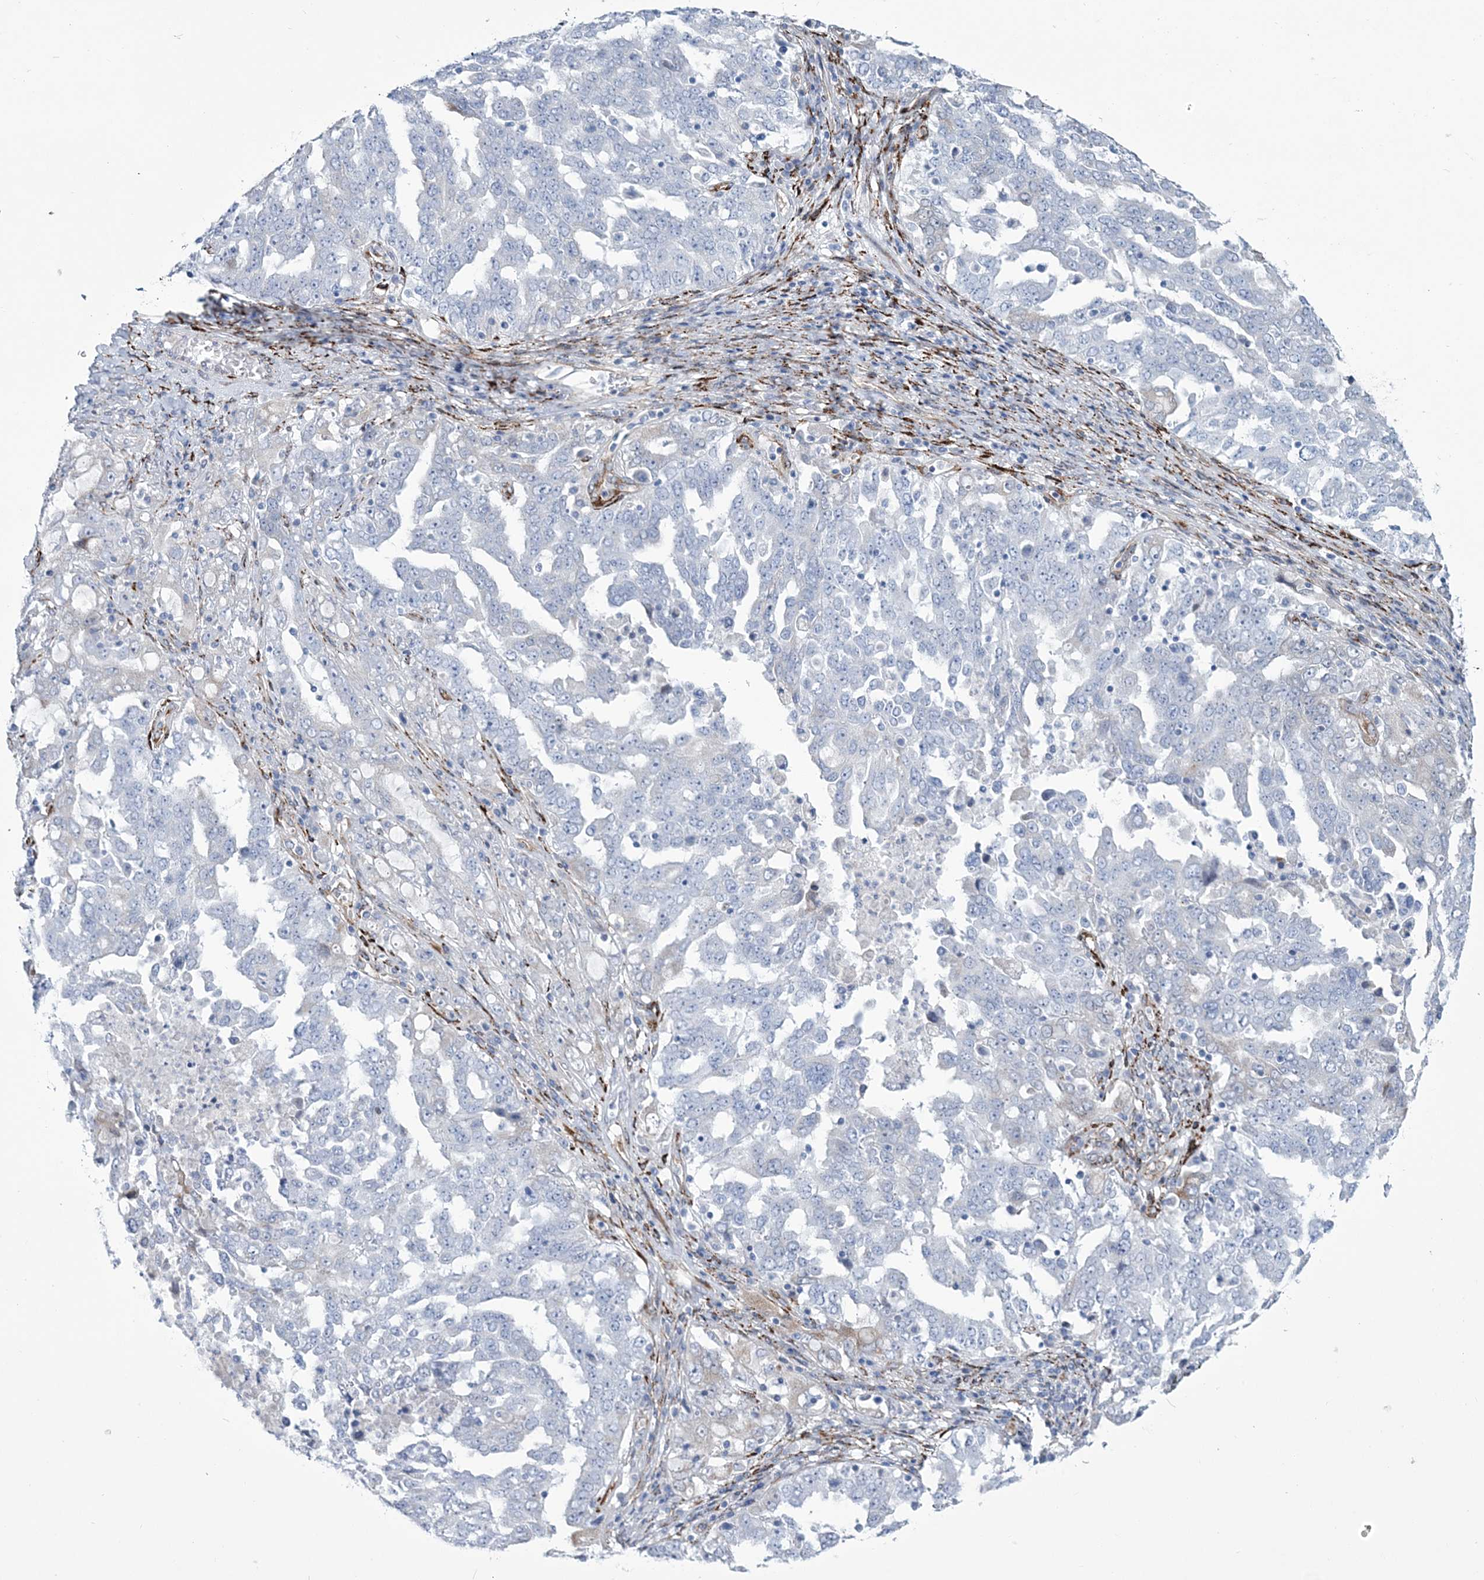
{"staining": {"intensity": "negative", "quantity": "none", "location": "none"}, "tissue": "ovarian cancer", "cell_type": "Tumor cells", "image_type": "cancer", "snomed": [{"axis": "morphology", "description": "Carcinoma, endometroid"}, {"axis": "topography", "description": "Ovary"}], "caption": "This is an immunohistochemistry photomicrograph of human ovarian endometroid carcinoma. There is no expression in tumor cells.", "gene": "RAB11FIP5", "patient": {"sex": "female", "age": 62}}